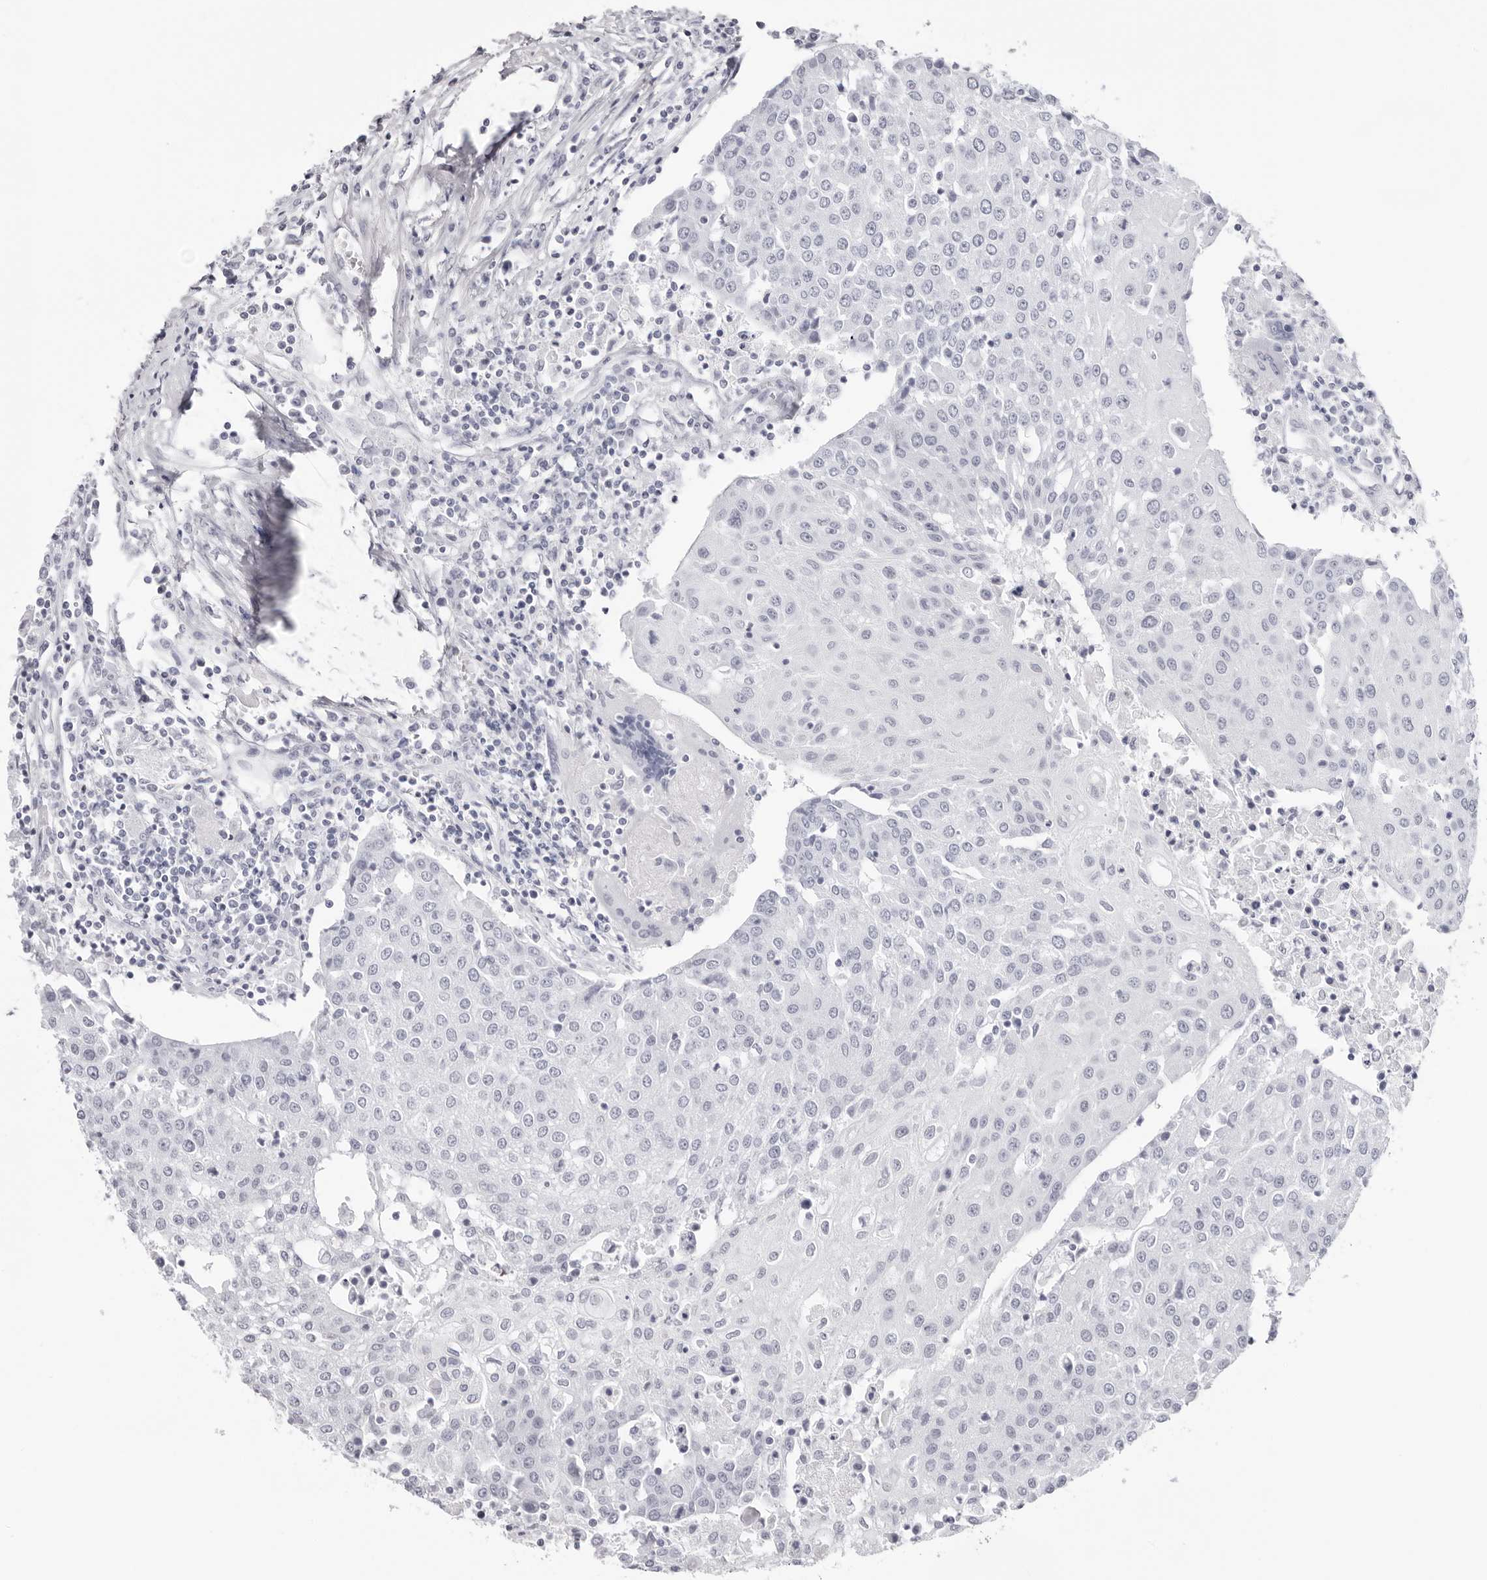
{"staining": {"intensity": "negative", "quantity": "none", "location": "none"}, "tissue": "urothelial cancer", "cell_type": "Tumor cells", "image_type": "cancer", "snomed": [{"axis": "morphology", "description": "Urothelial carcinoma, High grade"}, {"axis": "topography", "description": "Urinary bladder"}], "caption": "Immunohistochemistry (IHC) of urothelial carcinoma (high-grade) displays no positivity in tumor cells. (Stains: DAB (3,3'-diaminobenzidine) immunohistochemistry with hematoxylin counter stain, Microscopy: brightfield microscopy at high magnification).", "gene": "INSL3", "patient": {"sex": "female", "age": 85}}